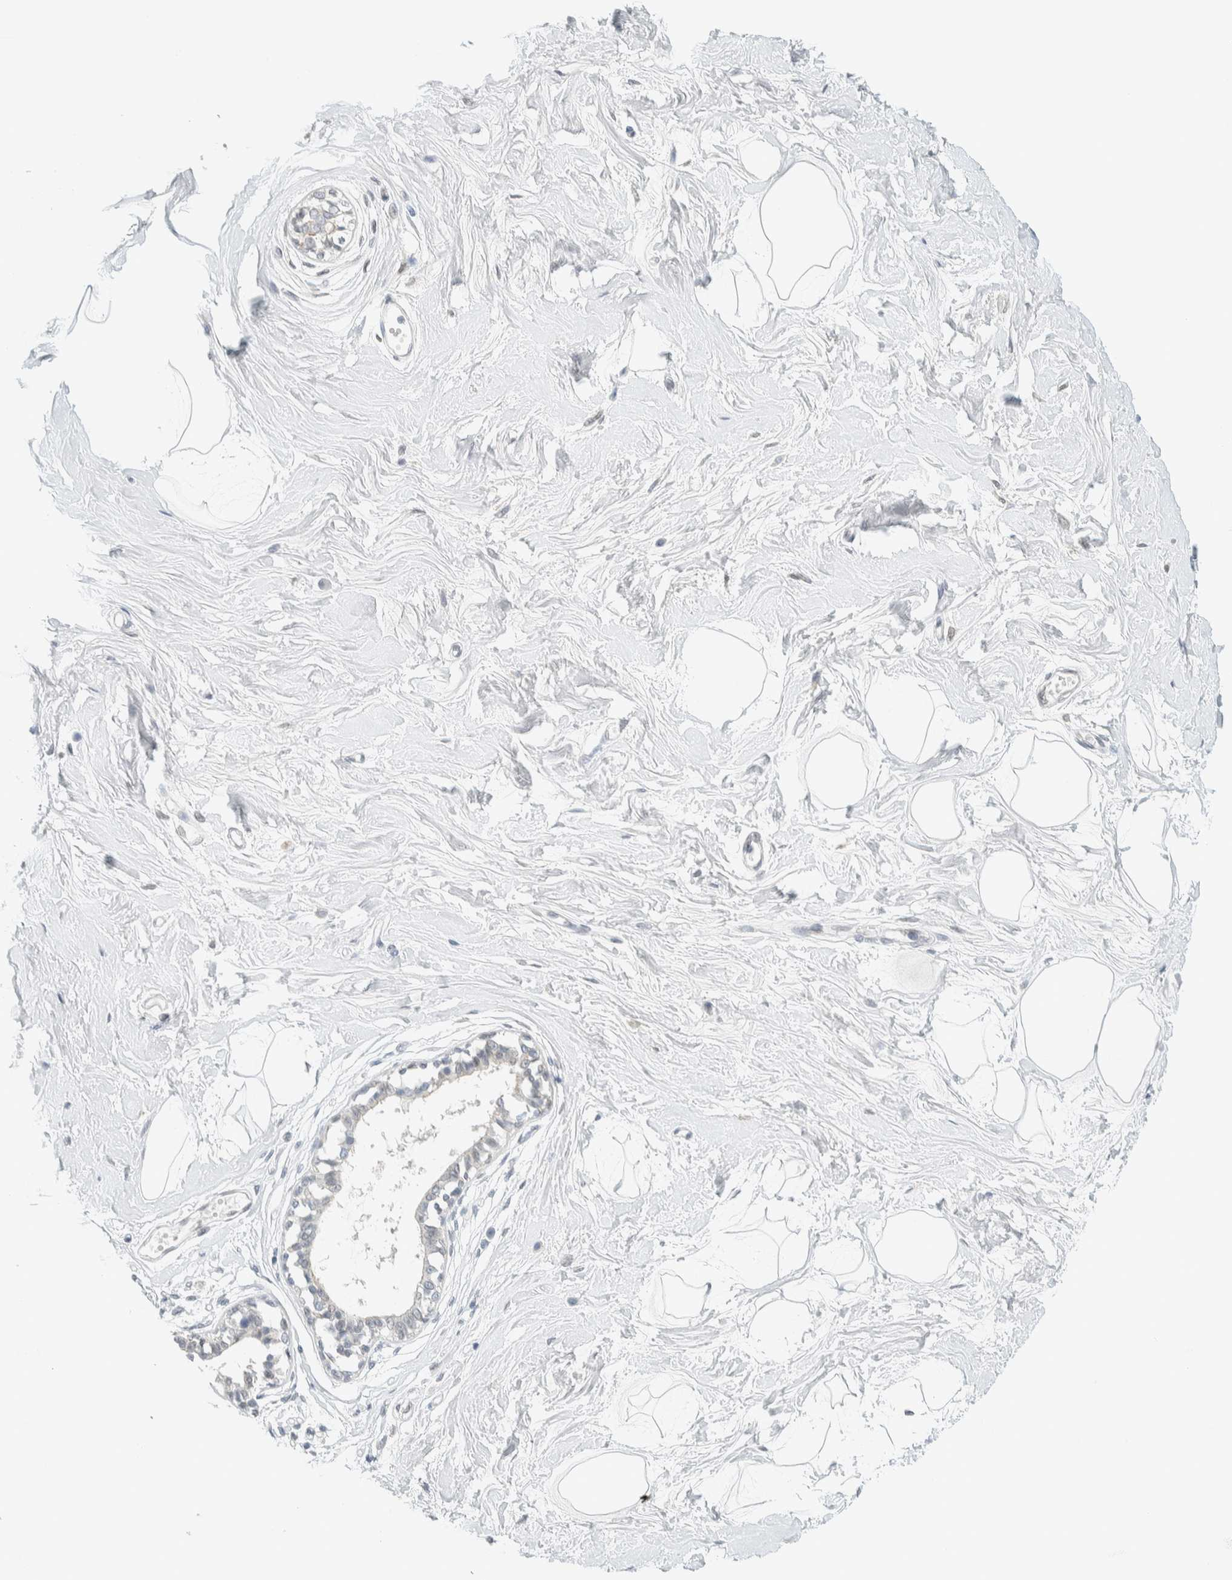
{"staining": {"intensity": "negative", "quantity": "none", "location": "none"}, "tissue": "breast", "cell_type": "Adipocytes", "image_type": "normal", "snomed": [{"axis": "morphology", "description": "Normal tissue, NOS"}, {"axis": "topography", "description": "Breast"}], "caption": "IHC image of normal breast: breast stained with DAB reveals no significant protein staining in adipocytes.", "gene": "C1QTNF12", "patient": {"sex": "female", "age": 45}}